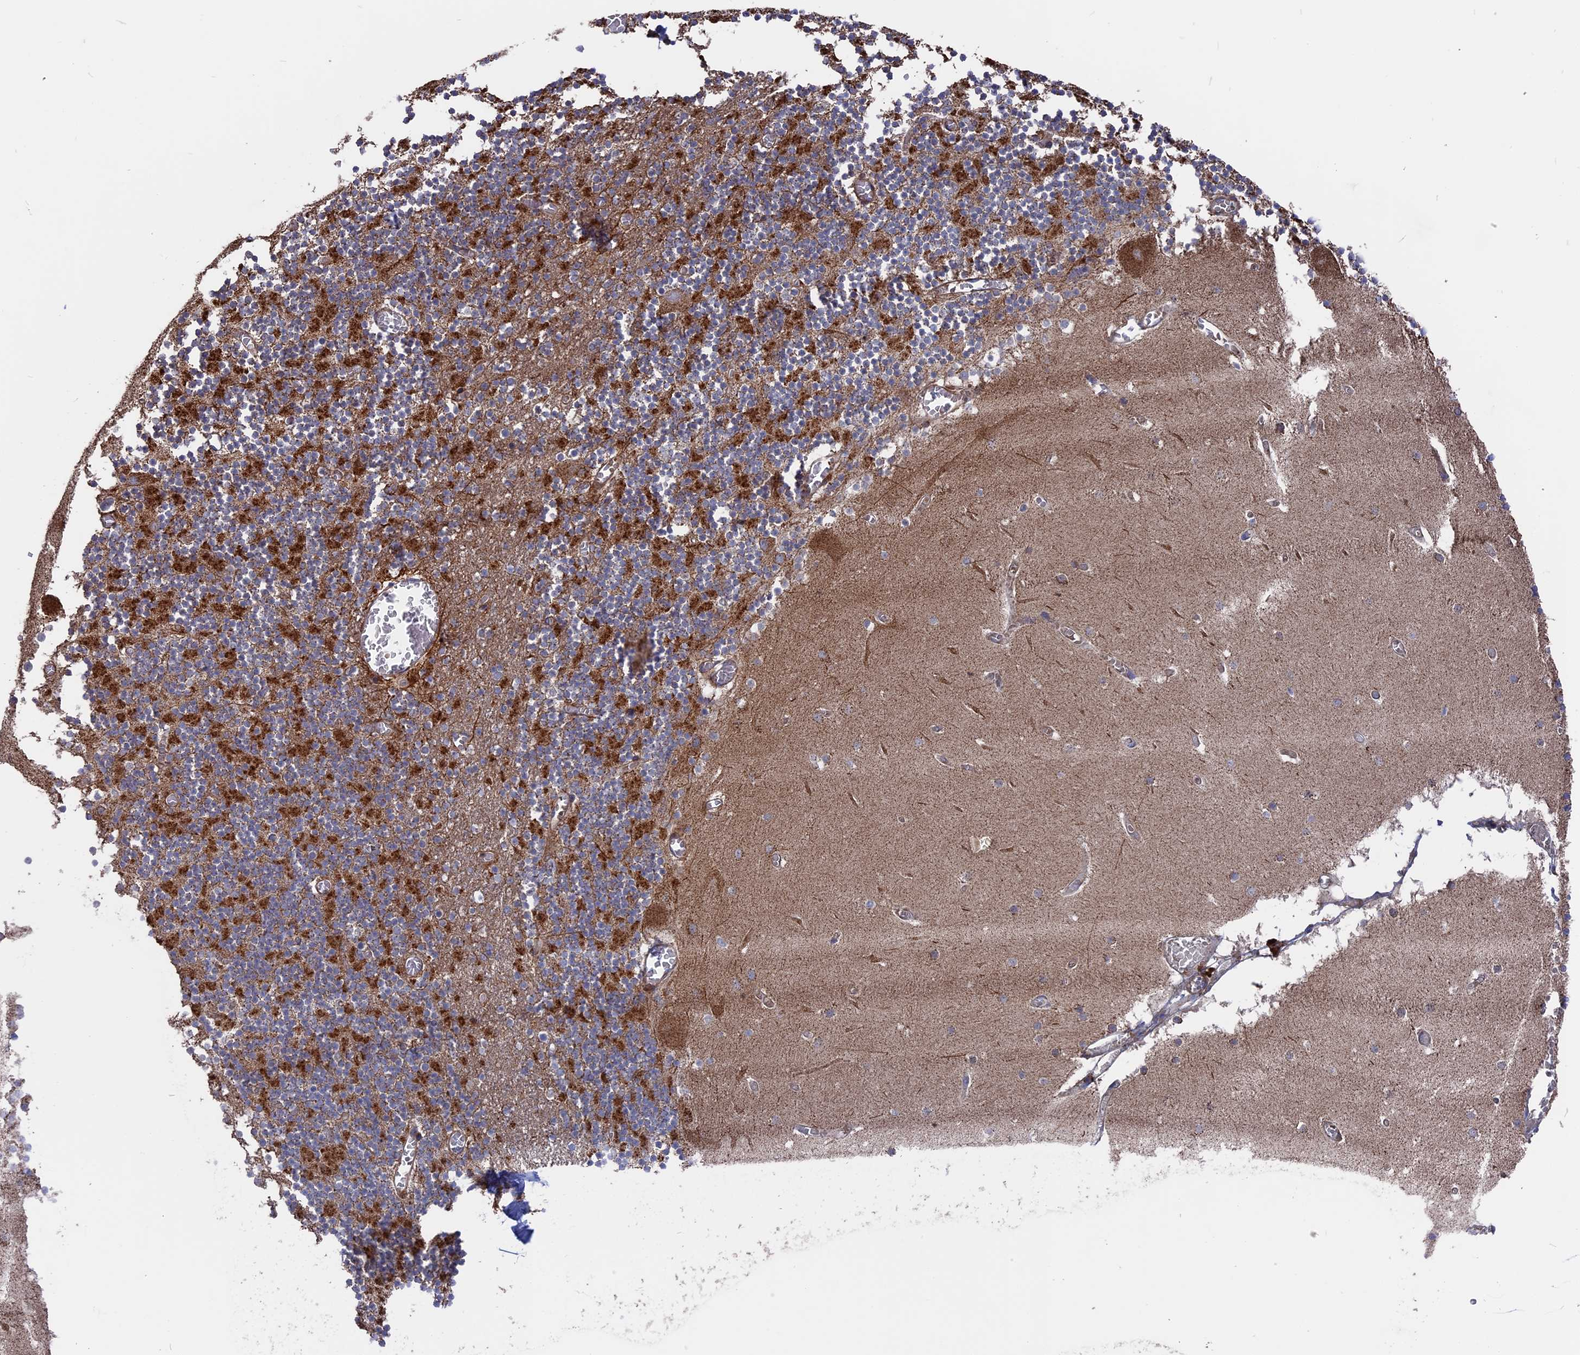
{"staining": {"intensity": "strong", "quantity": ">75%", "location": "cytoplasmic/membranous"}, "tissue": "cerebellum", "cell_type": "Cells in granular layer", "image_type": "normal", "snomed": [{"axis": "morphology", "description": "Normal tissue, NOS"}, {"axis": "topography", "description": "Cerebellum"}], "caption": "Immunohistochemistry image of normal human cerebellum stained for a protein (brown), which reveals high levels of strong cytoplasmic/membranous expression in about >75% of cells in granular layer.", "gene": "TELO2", "patient": {"sex": "female", "age": 28}}